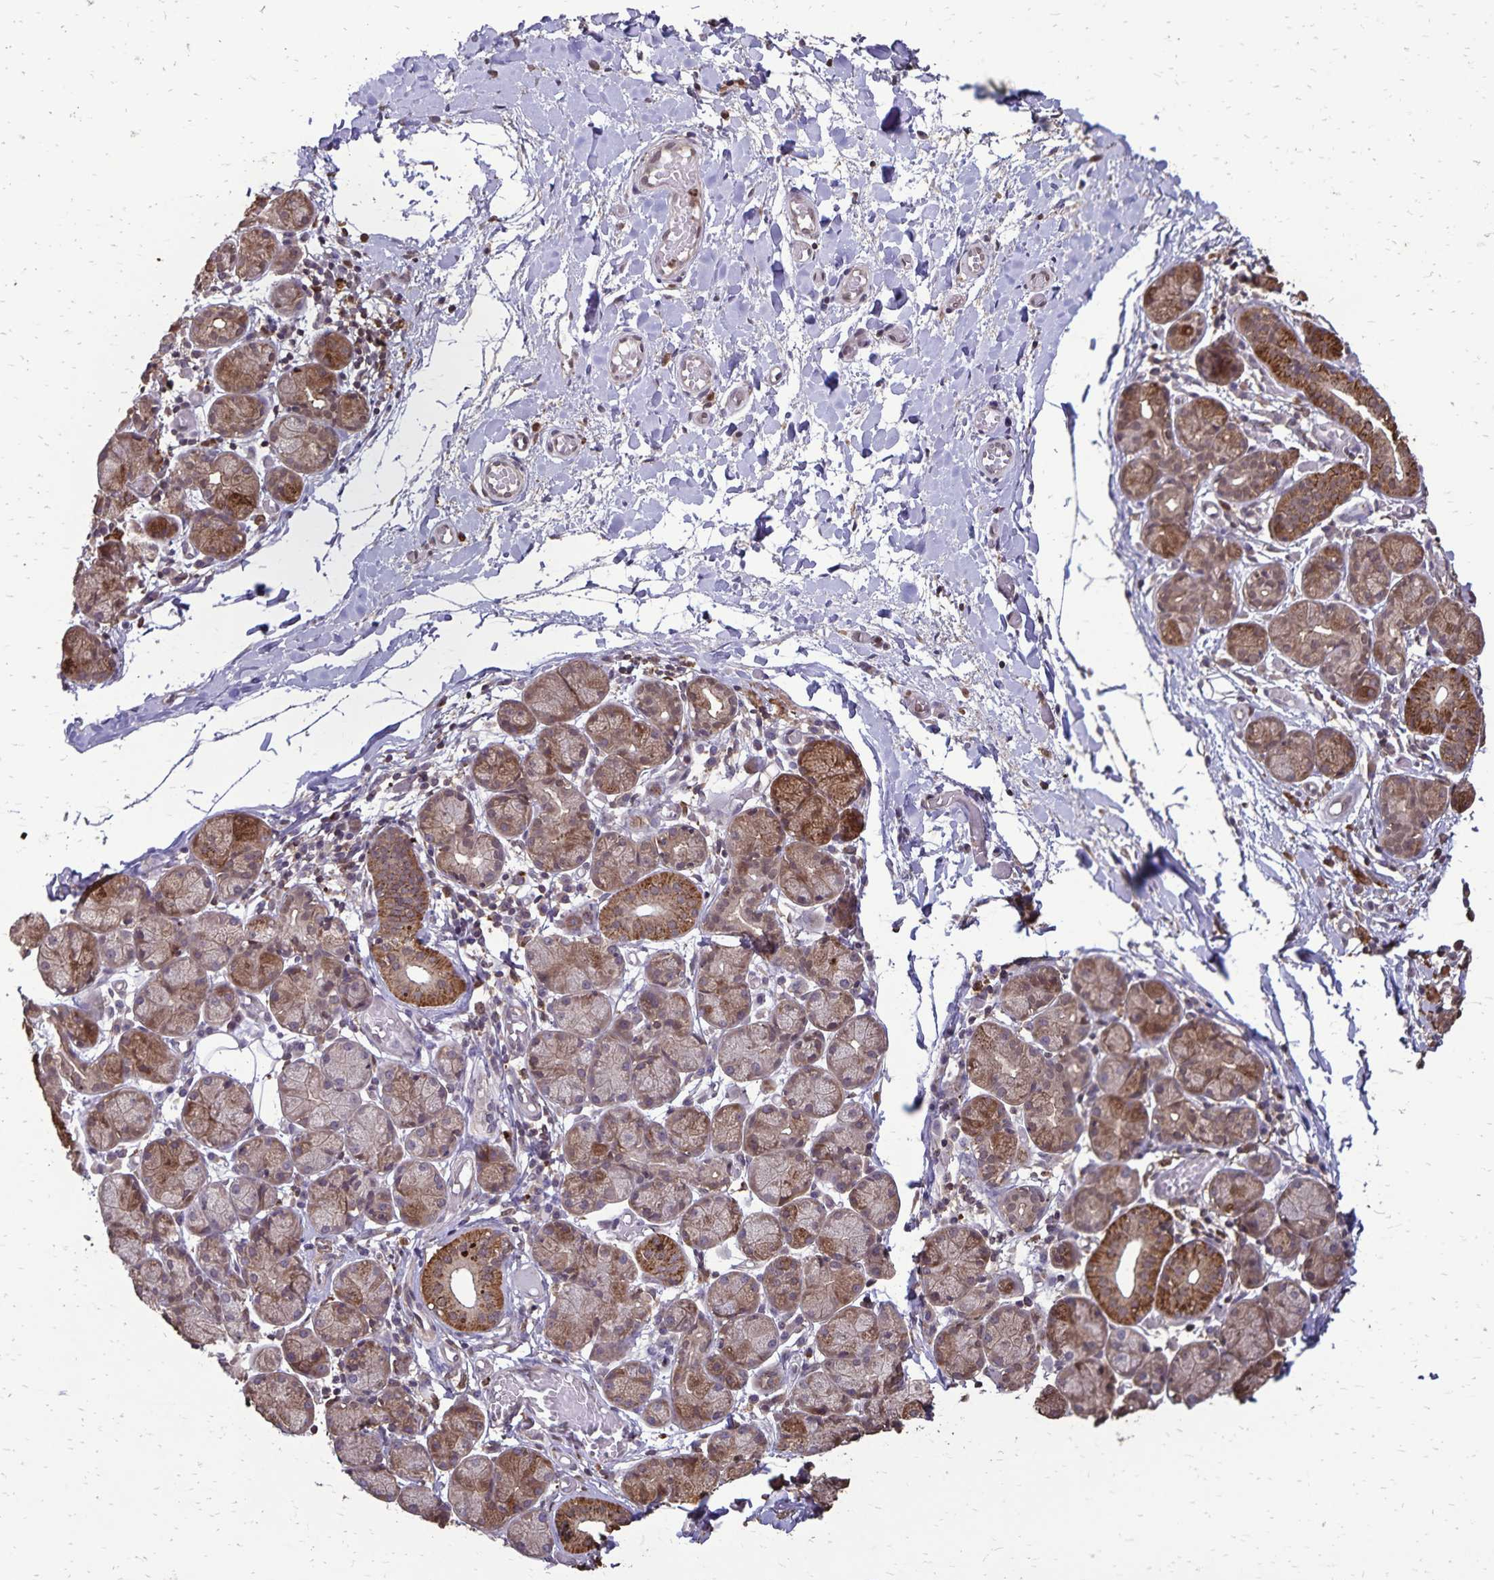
{"staining": {"intensity": "moderate", "quantity": "25%-75%", "location": "cytoplasmic/membranous"}, "tissue": "salivary gland", "cell_type": "Glandular cells", "image_type": "normal", "snomed": [{"axis": "morphology", "description": "Normal tissue, NOS"}, {"axis": "topography", "description": "Salivary gland"}], "caption": "High-power microscopy captured an IHC image of normal salivary gland, revealing moderate cytoplasmic/membranous staining in about 25%-75% of glandular cells. The protein of interest is stained brown, and the nuclei are stained in blue (DAB IHC with brightfield microscopy, high magnification).", "gene": "CHMP1B", "patient": {"sex": "female", "age": 24}}